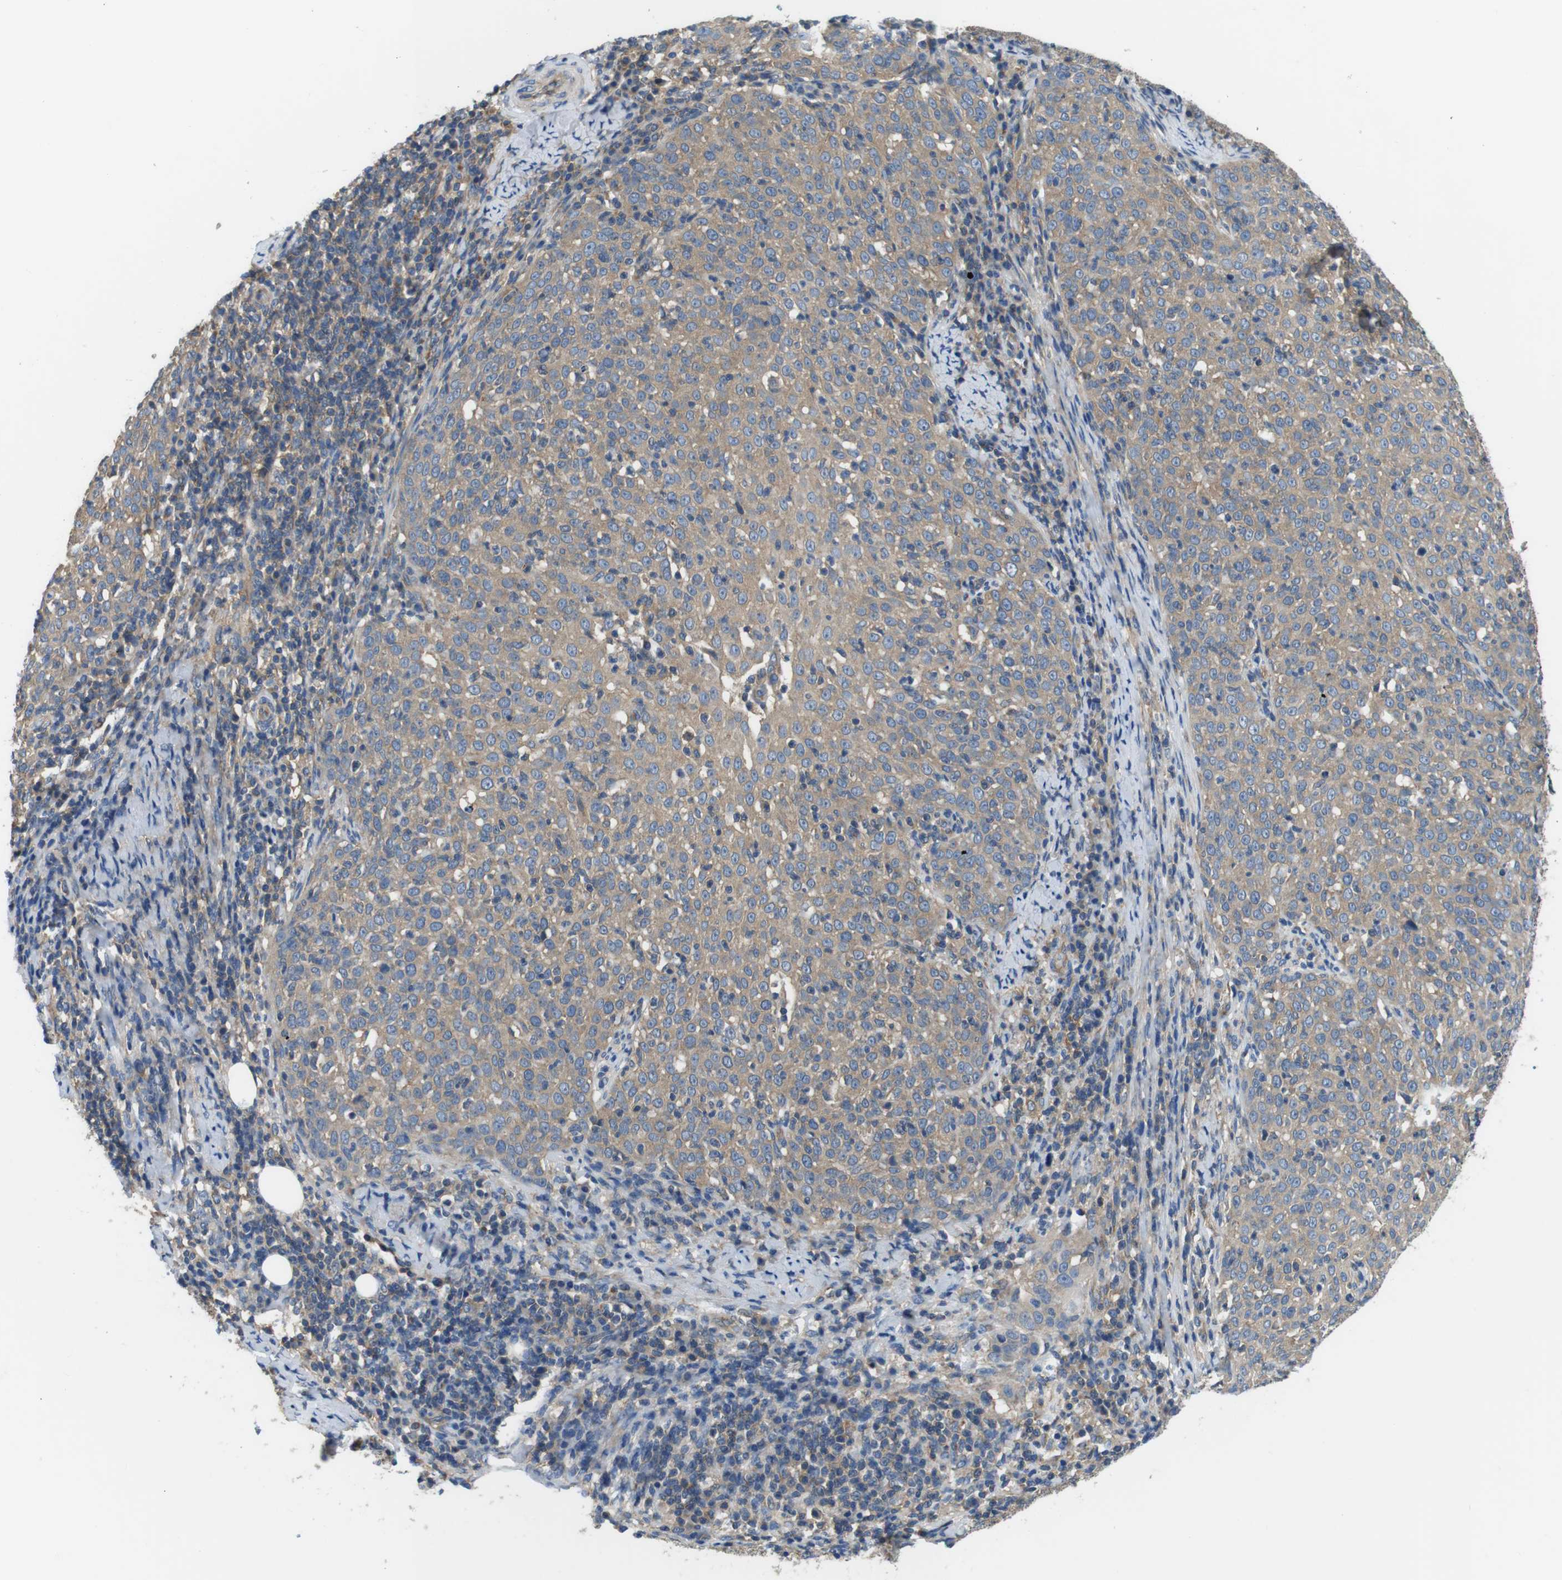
{"staining": {"intensity": "weak", "quantity": ">75%", "location": "cytoplasmic/membranous"}, "tissue": "cervical cancer", "cell_type": "Tumor cells", "image_type": "cancer", "snomed": [{"axis": "morphology", "description": "Squamous cell carcinoma, NOS"}, {"axis": "topography", "description": "Cervix"}], "caption": "Cervical cancer (squamous cell carcinoma) stained with a protein marker exhibits weak staining in tumor cells.", "gene": "DENND4C", "patient": {"sex": "female", "age": 51}}